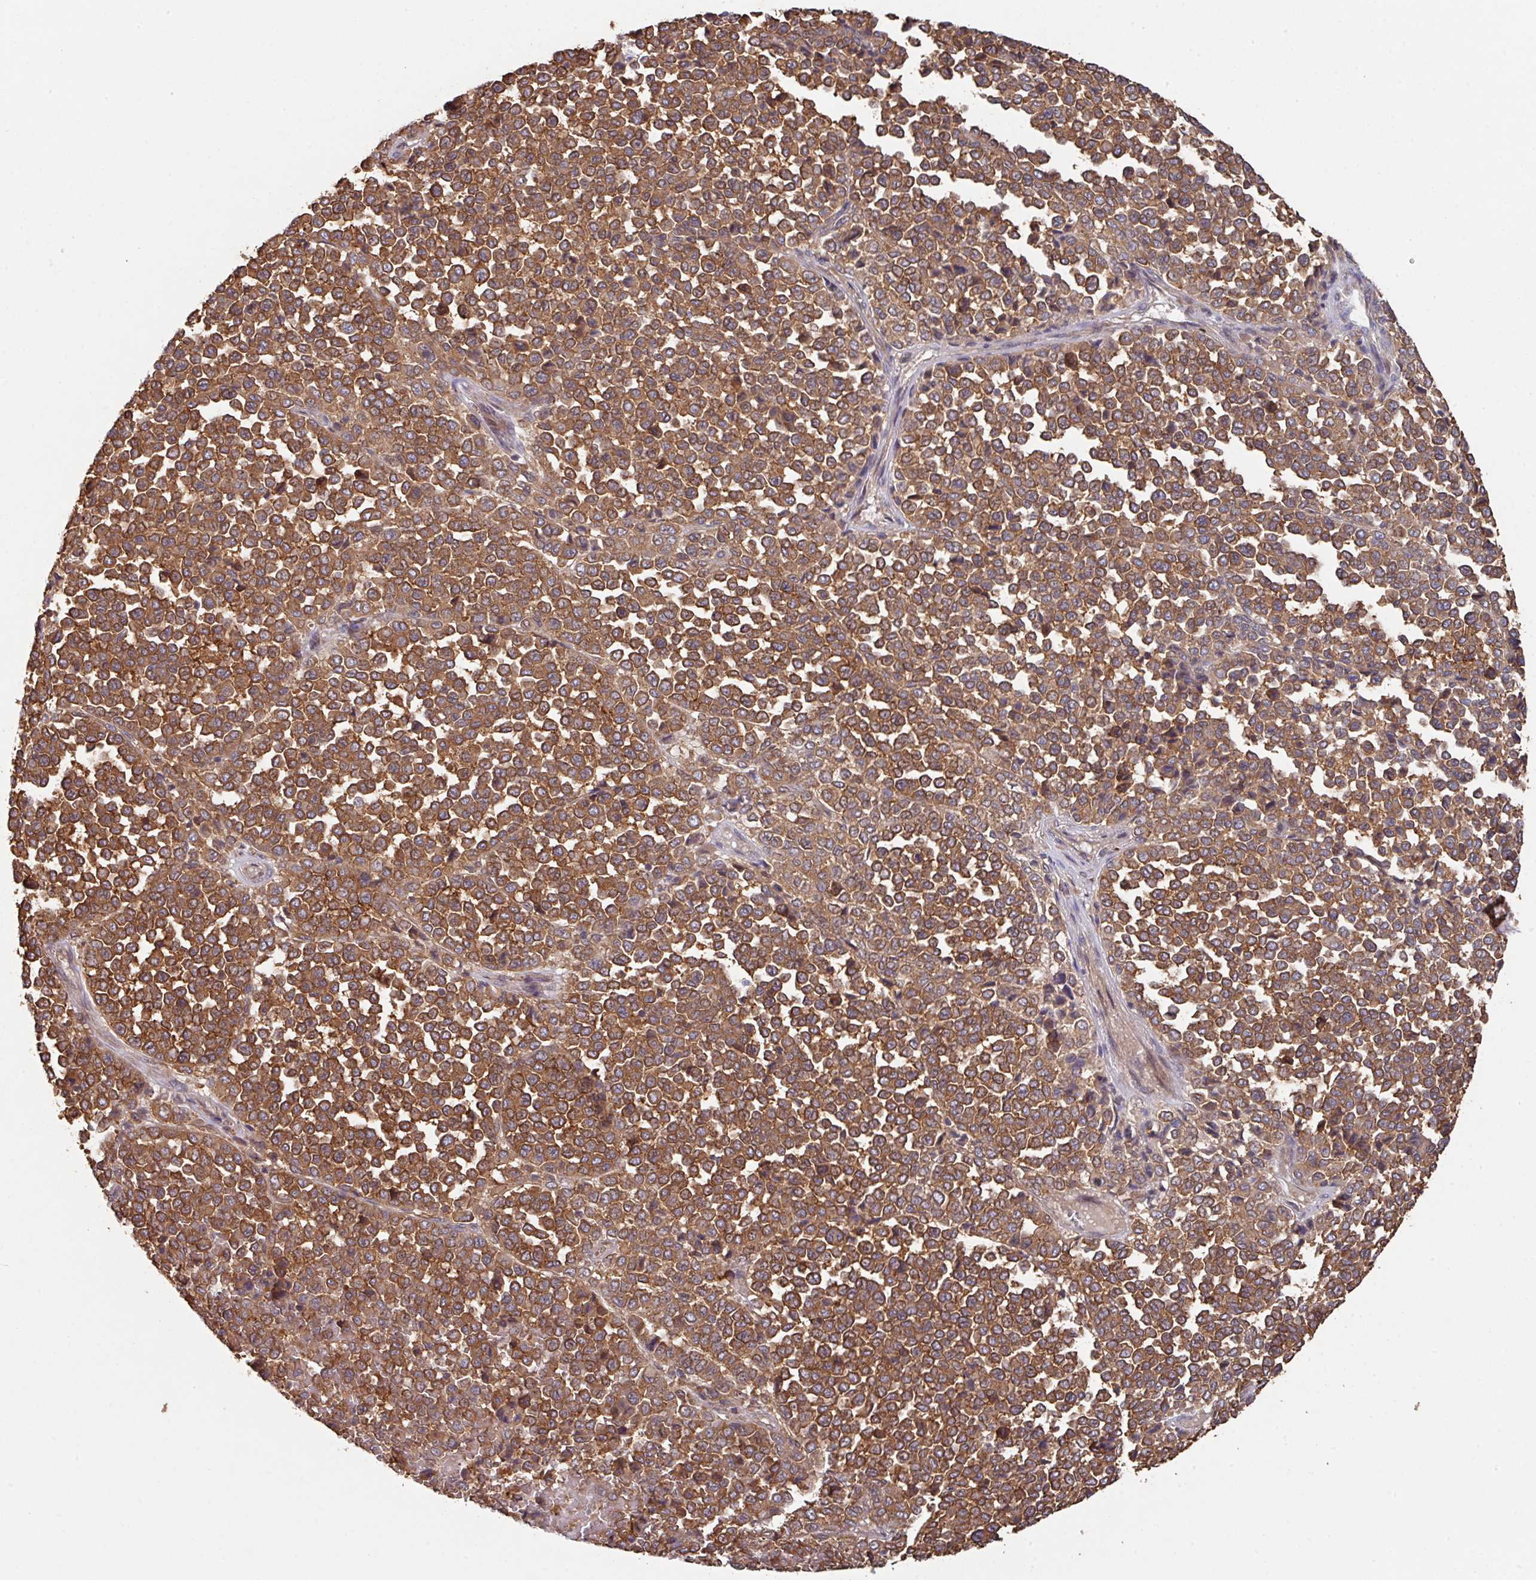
{"staining": {"intensity": "strong", "quantity": ">75%", "location": "cytoplasmic/membranous"}, "tissue": "melanoma", "cell_type": "Tumor cells", "image_type": "cancer", "snomed": [{"axis": "morphology", "description": "Malignant melanoma, Metastatic site"}, {"axis": "topography", "description": "Pancreas"}], "caption": "IHC (DAB) staining of melanoma reveals strong cytoplasmic/membranous protein positivity in about >75% of tumor cells.", "gene": "TRIM14", "patient": {"sex": "female", "age": 30}}